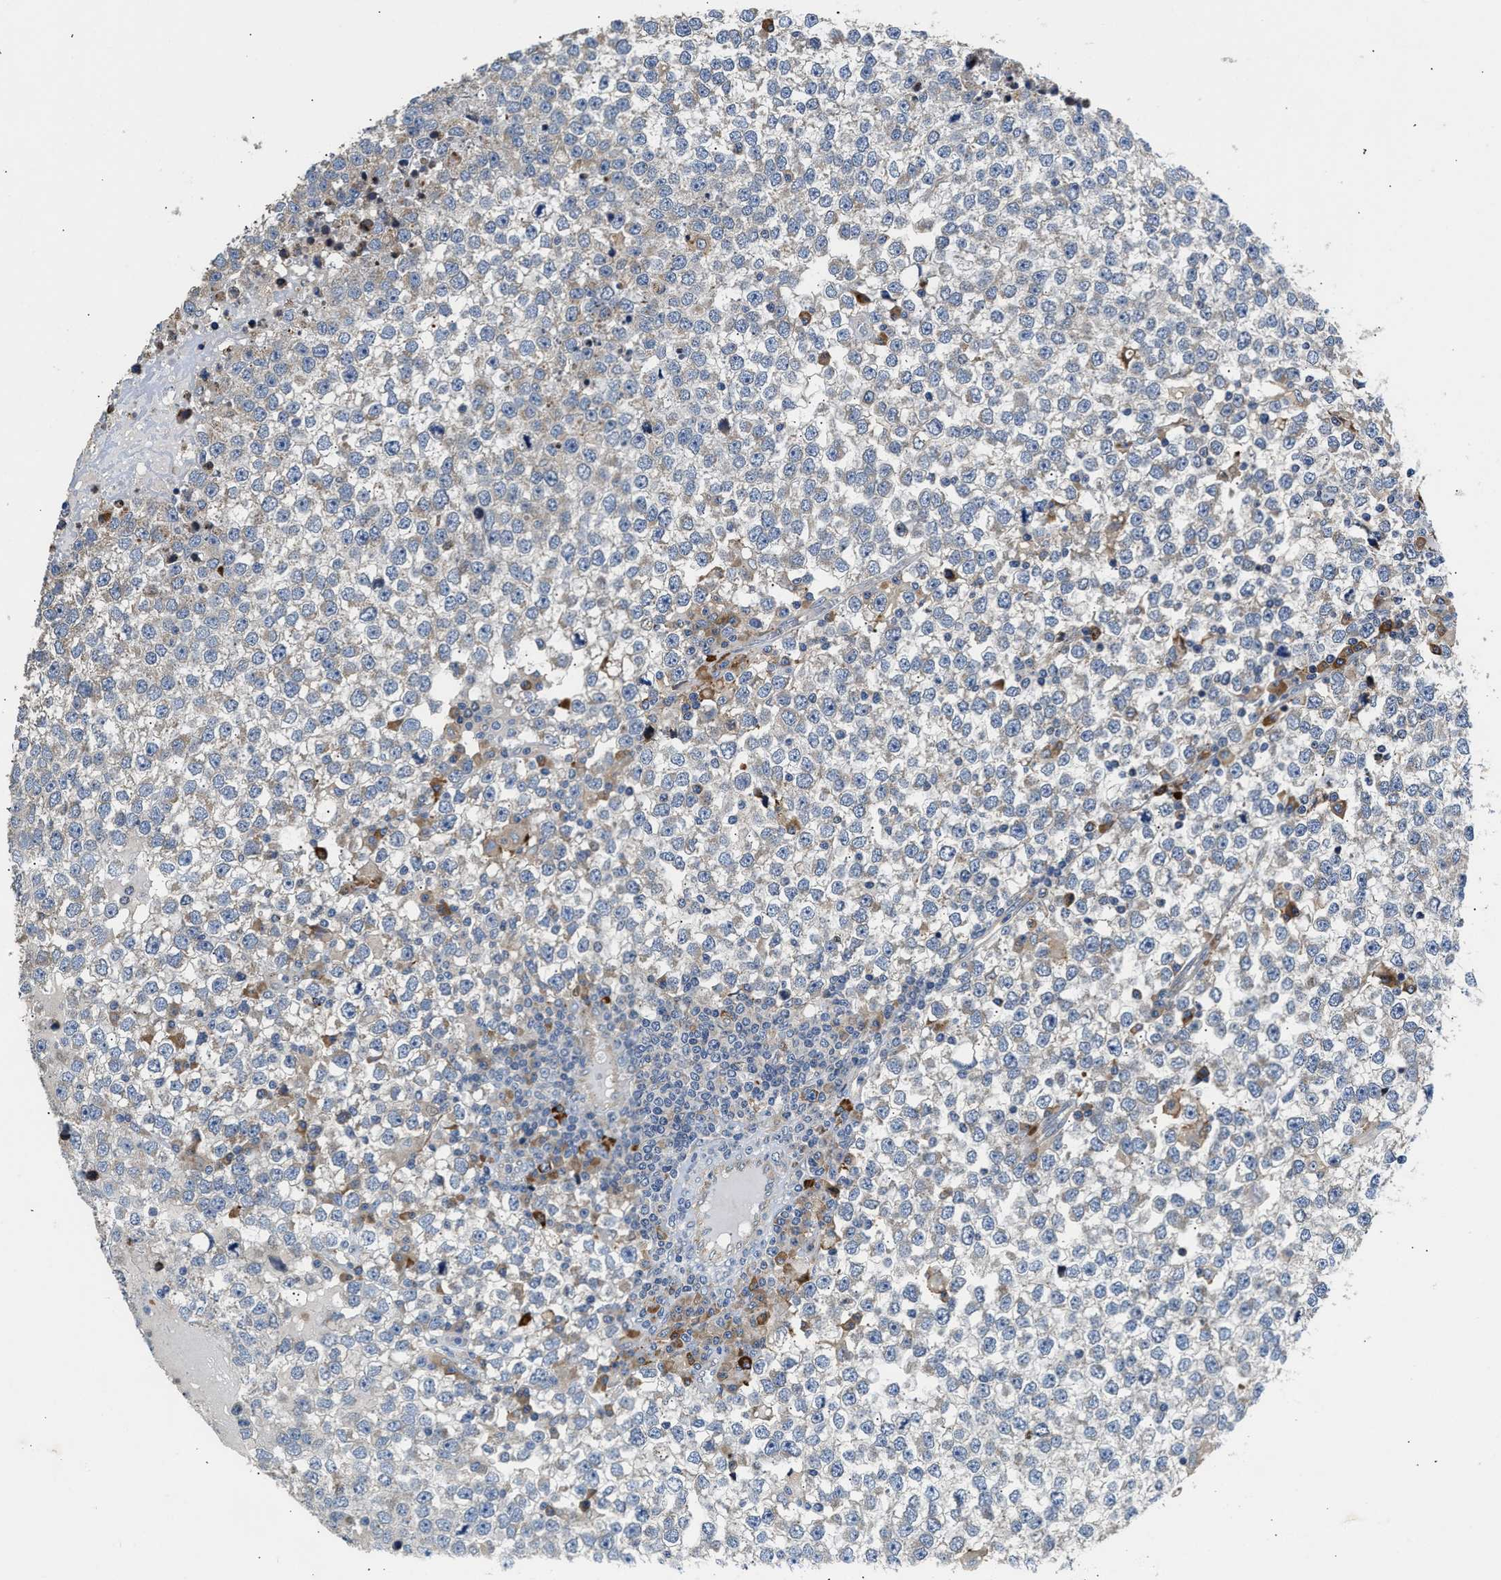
{"staining": {"intensity": "negative", "quantity": "none", "location": "none"}, "tissue": "testis cancer", "cell_type": "Tumor cells", "image_type": "cancer", "snomed": [{"axis": "morphology", "description": "Seminoma, NOS"}, {"axis": "topography", "description": "Testis"}], "caption": "This is an IHC image of human testis cancer (seminoma). There is no expression in tumor cells.", "gene": "AMZ1", "patient": {"sex": "male", "age": 65}}